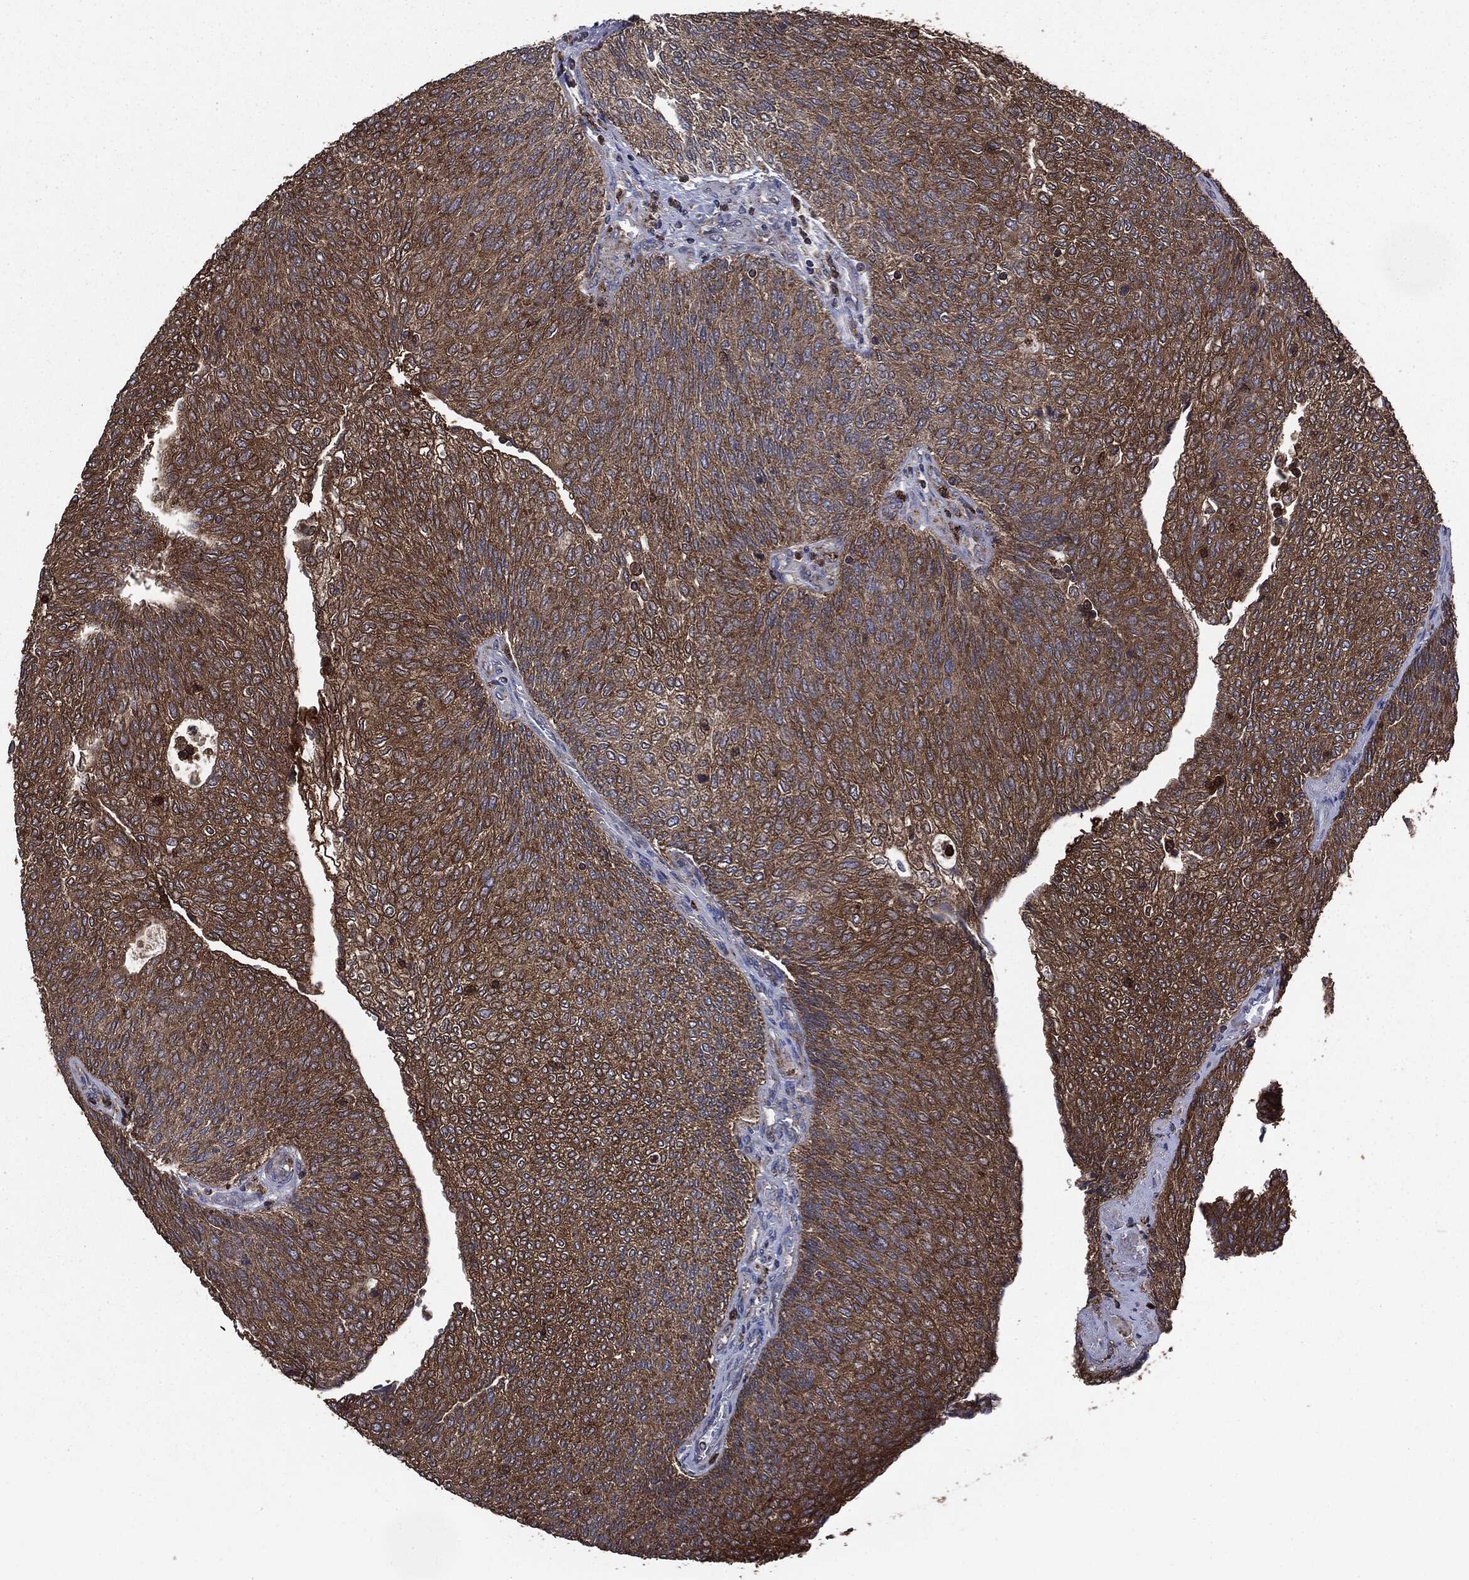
{"staining": {"intensity": "strong", "quantity": ">75%", "location": "cytoplasmic/membranous"}, "tissue": "urothelial cancer", "cell_type": "Tumor cells", "image_type": "cancer", "snomed": [{"axis": "morphology", "description": "Urothelial carcinoma, High grade"}, {"axis": "topography", "description": "Urinary bladder"}], "caption": "An IHC micrograph of neoplastic tissue is shown. Protein staining in brown highlights strong cytoplasmic/membranous positivity in urothelial cancer within tumor cells.", "gene": "MAPK6", "patient": {"sex": "female", "age": 79}}